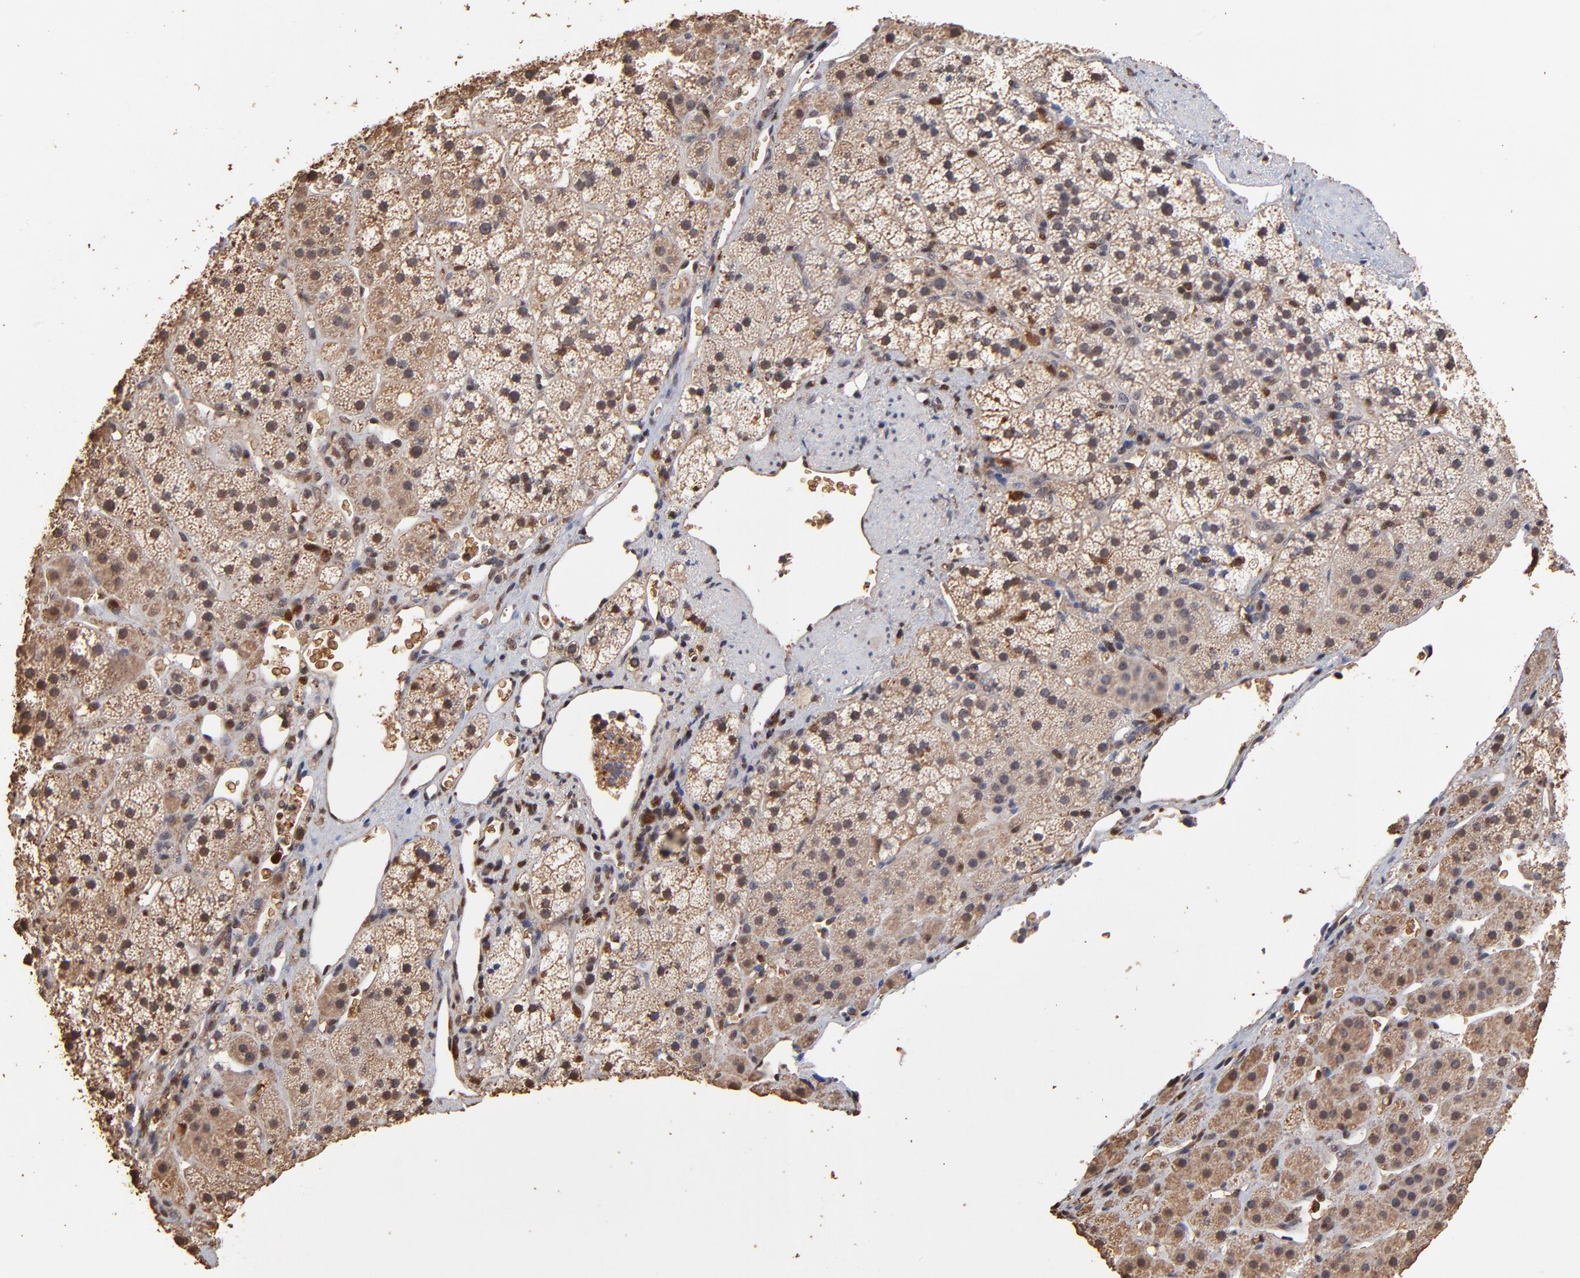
{"staining": {"intensity": "weak", "quantity": "25%-75%", "location": "cytoplasmic/membranous,nuclear"}, "tissue": "adrenal gland", "cell_type": "Glandular cells", "image_type": "normal", "snomed": [{"axis": "morphology", "description": "Normal tissue, NOS"}, {"axis": "topography", "description": "Adrenal gland"}], "caption": "Glandular cells exhibit low levels of weak cytoplasmic/membranous,nuclear staining in approximately 25%-75% of cells in unremarkable adrenal gland. (DAB = brown stain, brightfield microscopy at high magnification).", "gene": "CASP1", "patient": {"sex": "female", "age": 44}}